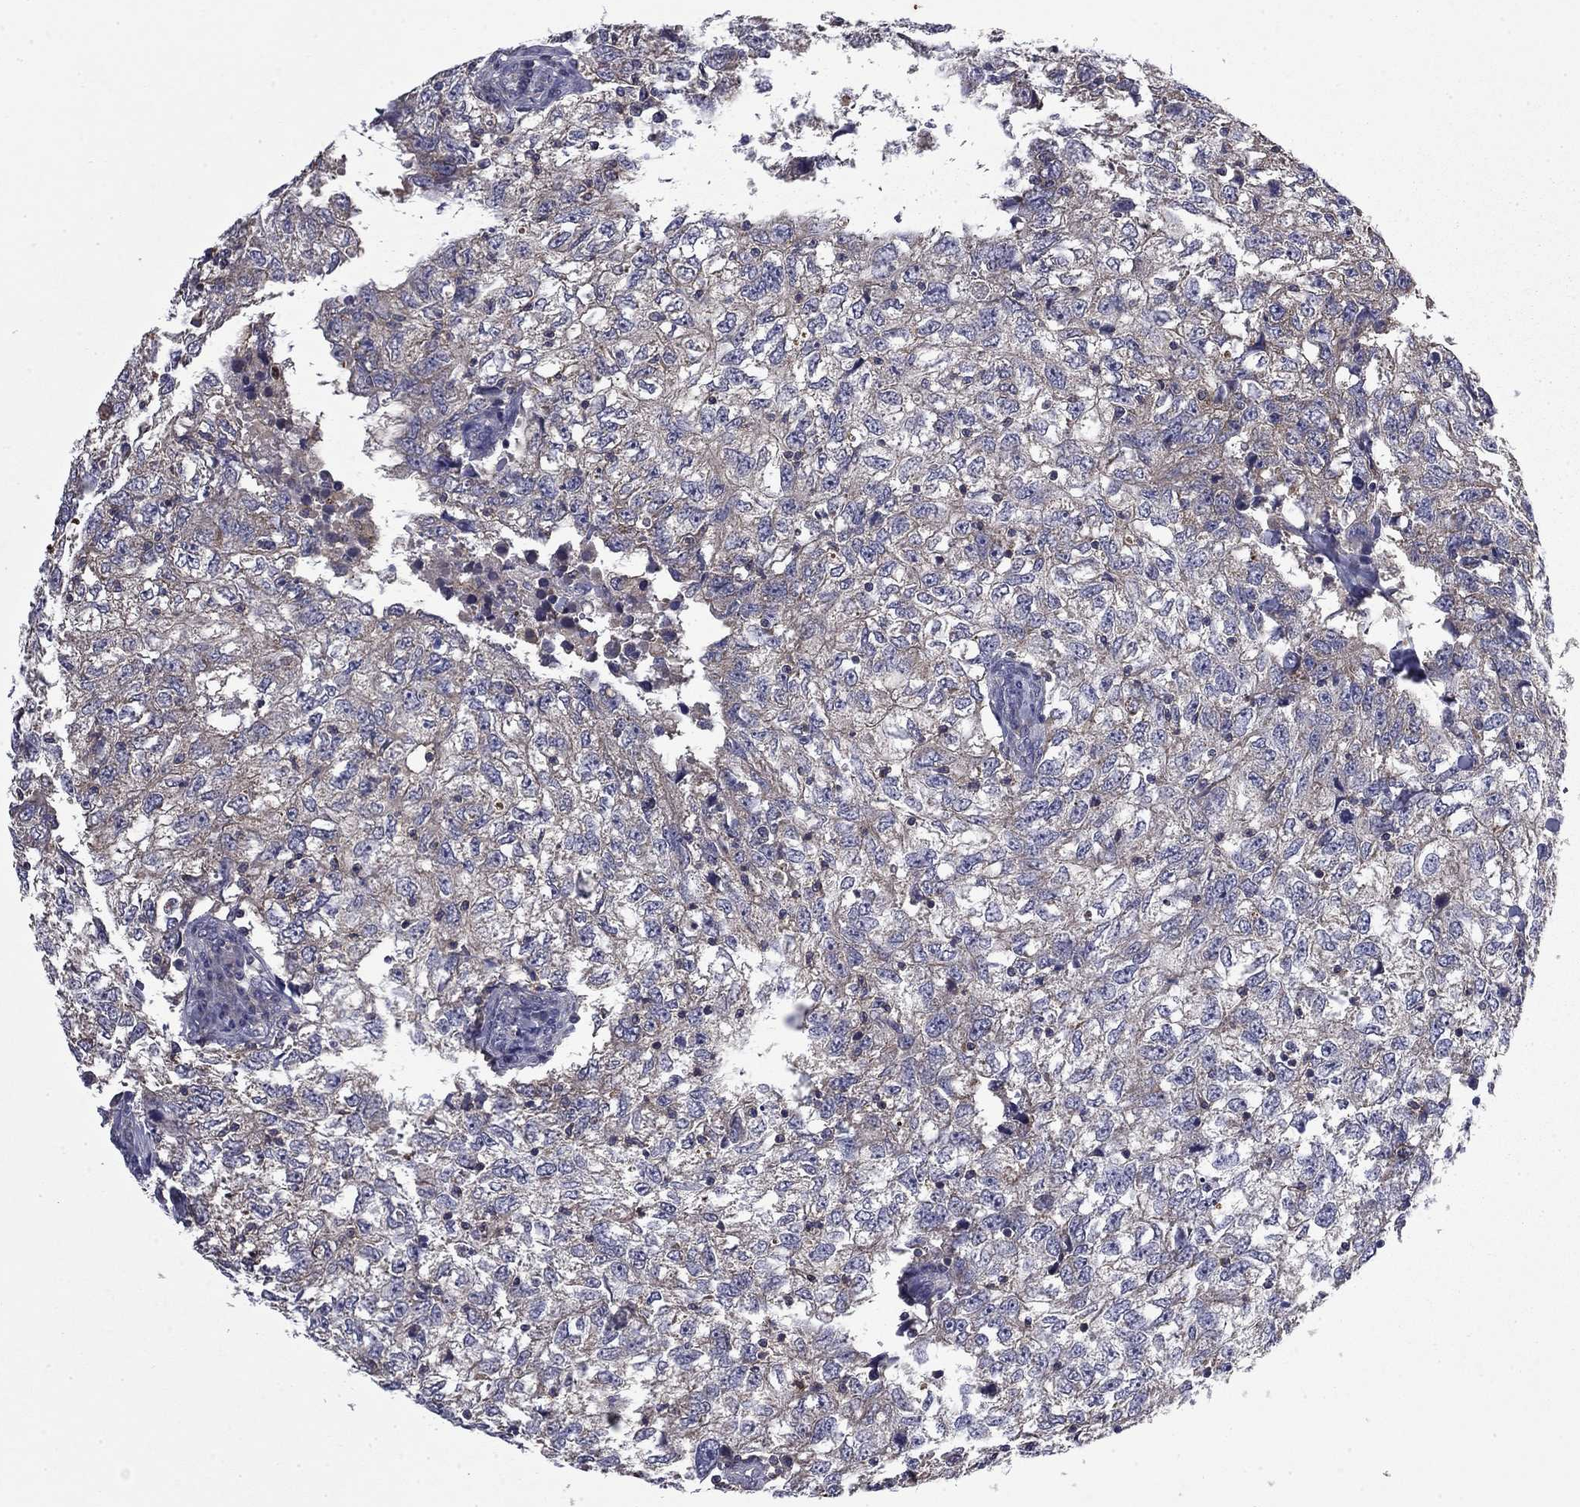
{"staining": {"intensity": "negative", "quantity": "none", "location": "none"}, "tissue": "breast cancer", "cell_type": "Tumor cells", "image_type": "cancer", "snomed": [{"axis": "morphology", "description": "Duct carcinoma"}, {"axis": "topography", "description": "Breast"}], "caption": "Breast infiltrating ductal carcinoma was stained to show a protein in brown. There is no significant expression in tumor cells.", "gene": "CEACAM7", "patient": {"sex": "female", "age": 30}}